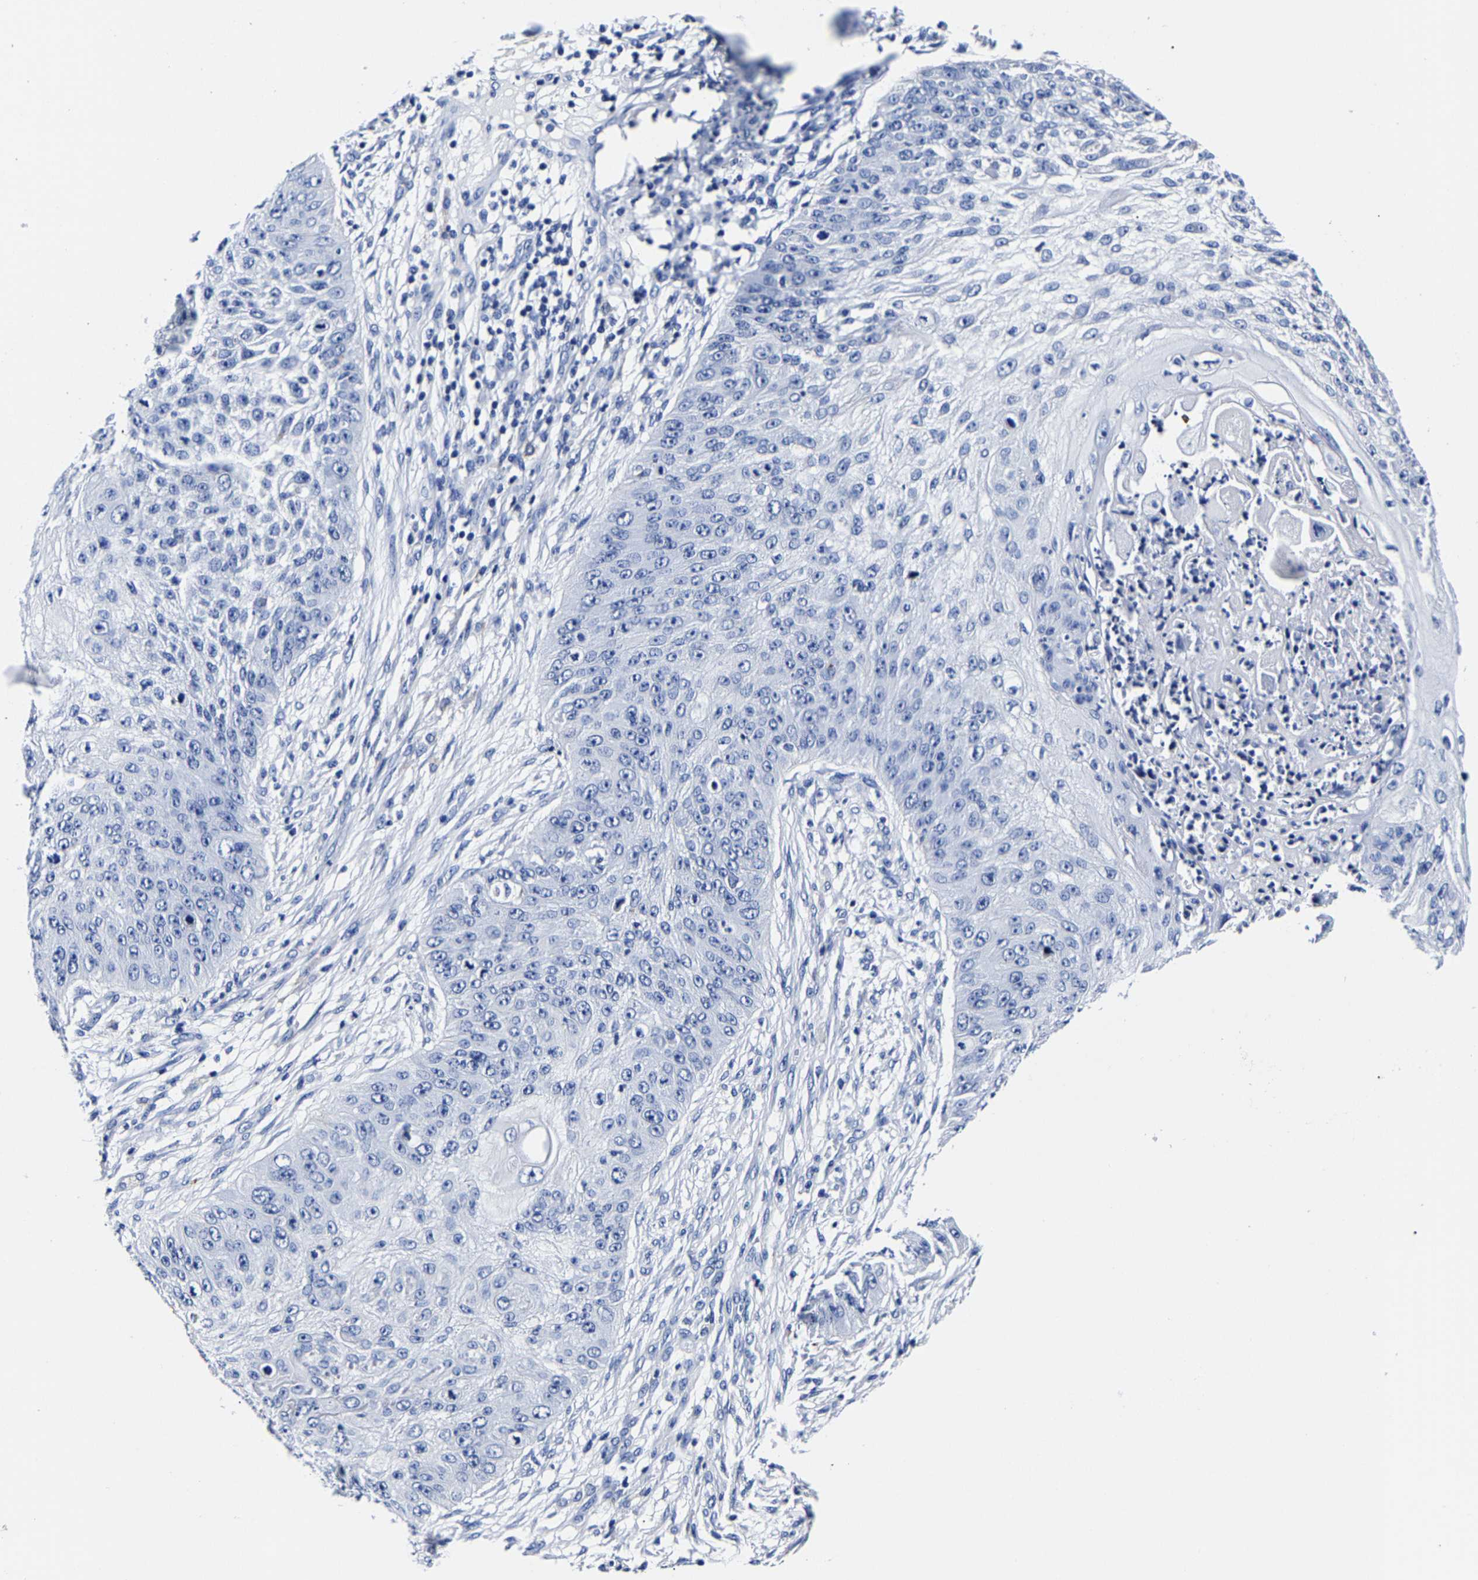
{"staining": {"intensity": "negative", "quantity": "none", "location": "none"}, "tissue": "skin cancer", "cell_type": "Tumor cells", "image_type": "cancer", "snomed": [{"axis": "morphology", "description": "Squamous cell carcinoma, NOS"}, {"axis": "topography", "description": "Skin"}], "caption": "Tumor cells are negative for protein expression in human skin squamous cell carcinoma. (DAB immunohistochemistry, high magnification).", "gene": "CPA2", "patient": {"sex": "female", "age": 80}}